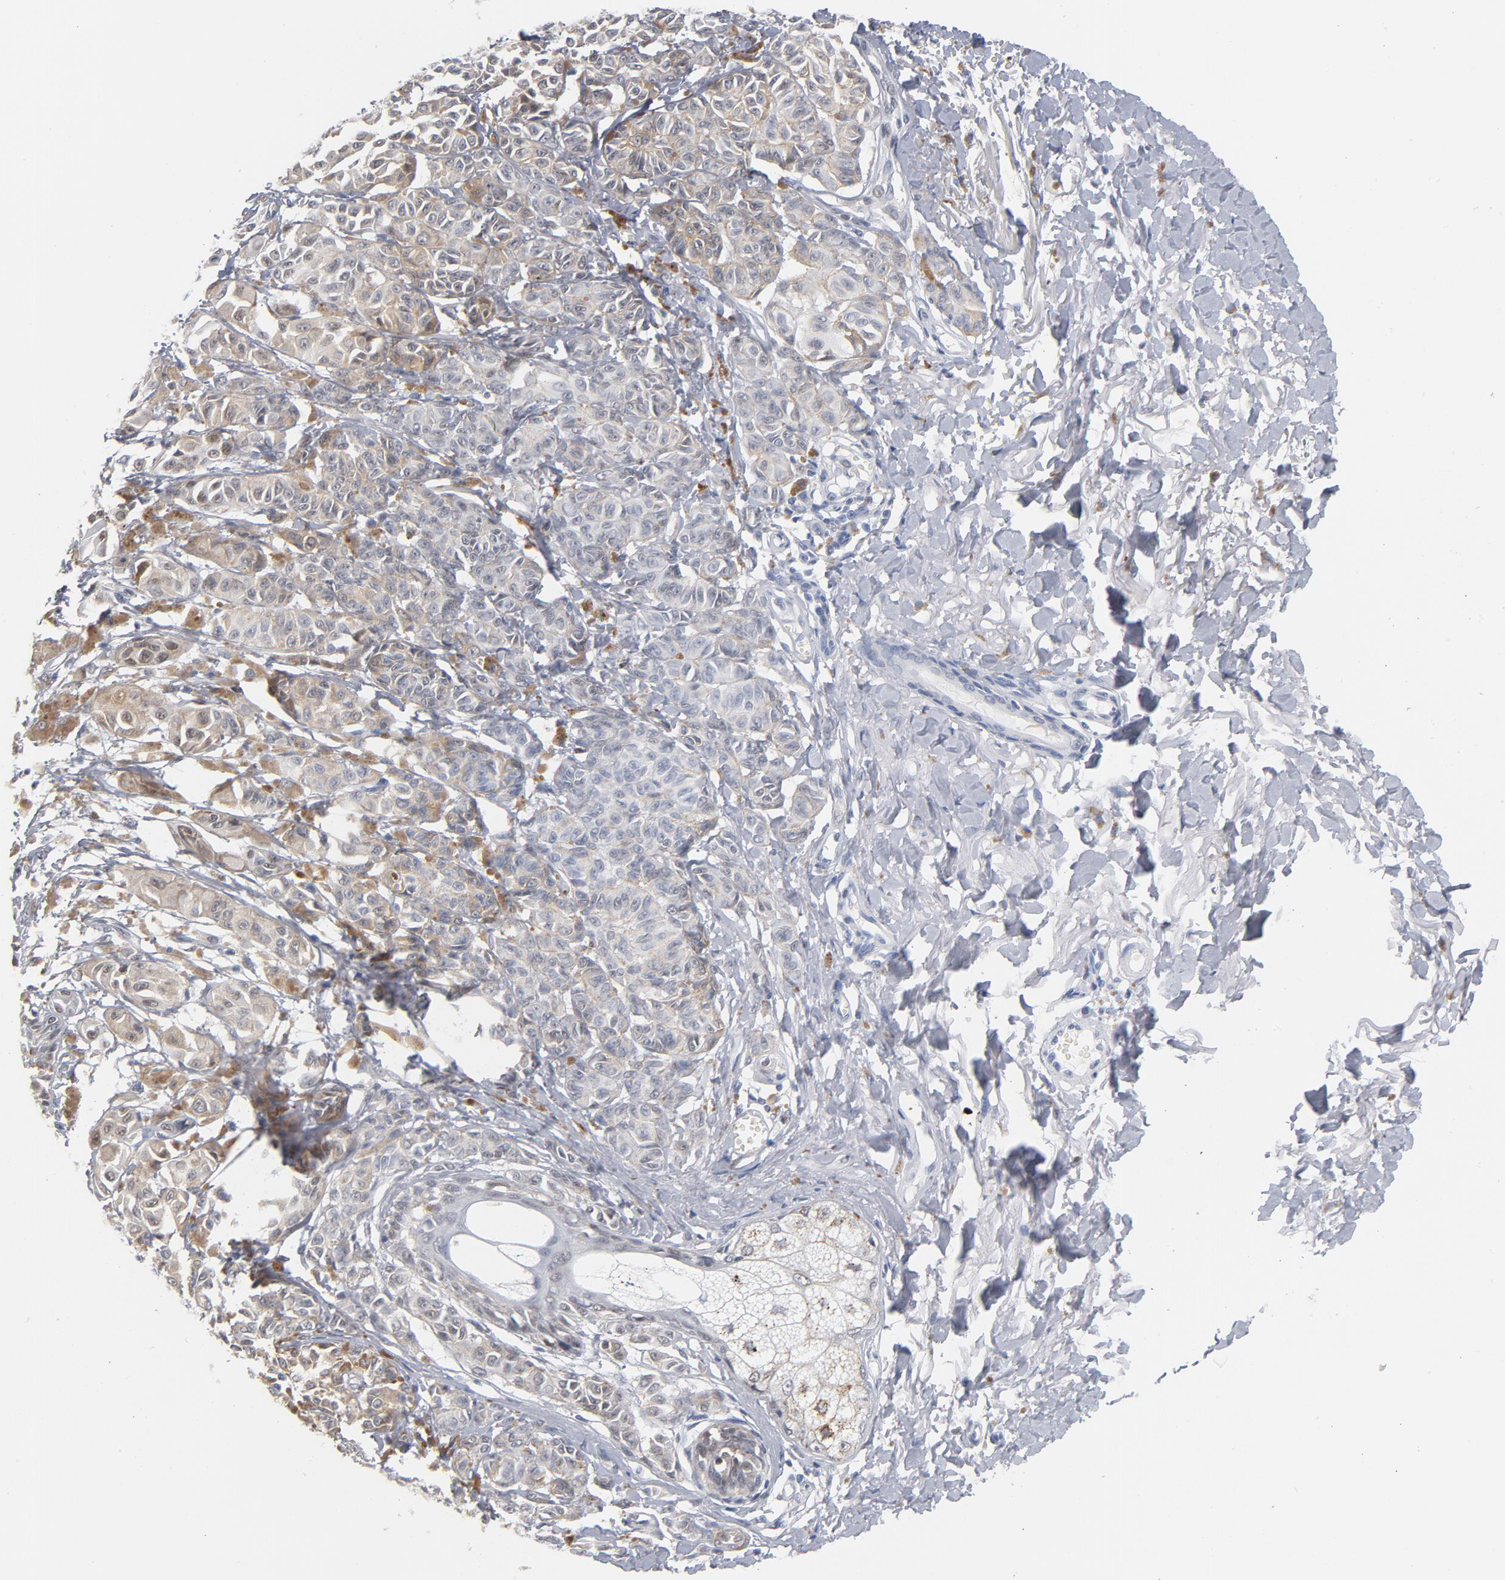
{"staining": {"intensity": "weak", "quantity": "25%-75%", "location": "cytoplasmic/membranous"}, "tissue": "melanoma", "cell_type": "Tumor cells", "image_type": "cancer", "snomed": [{"axis": "morphology", "description": "Malignant melanoma, NOS"}, {"axis": "topography", "description": "Skin"}], "caption": "Immunohistochemical staining of human malignant melanoma reveals low levels of weak cytoplasmic/membranous staining in about 25%-75% of tumor cells.", "gene": "BAP1", "patient": {"sex": "male", "age": 76}}